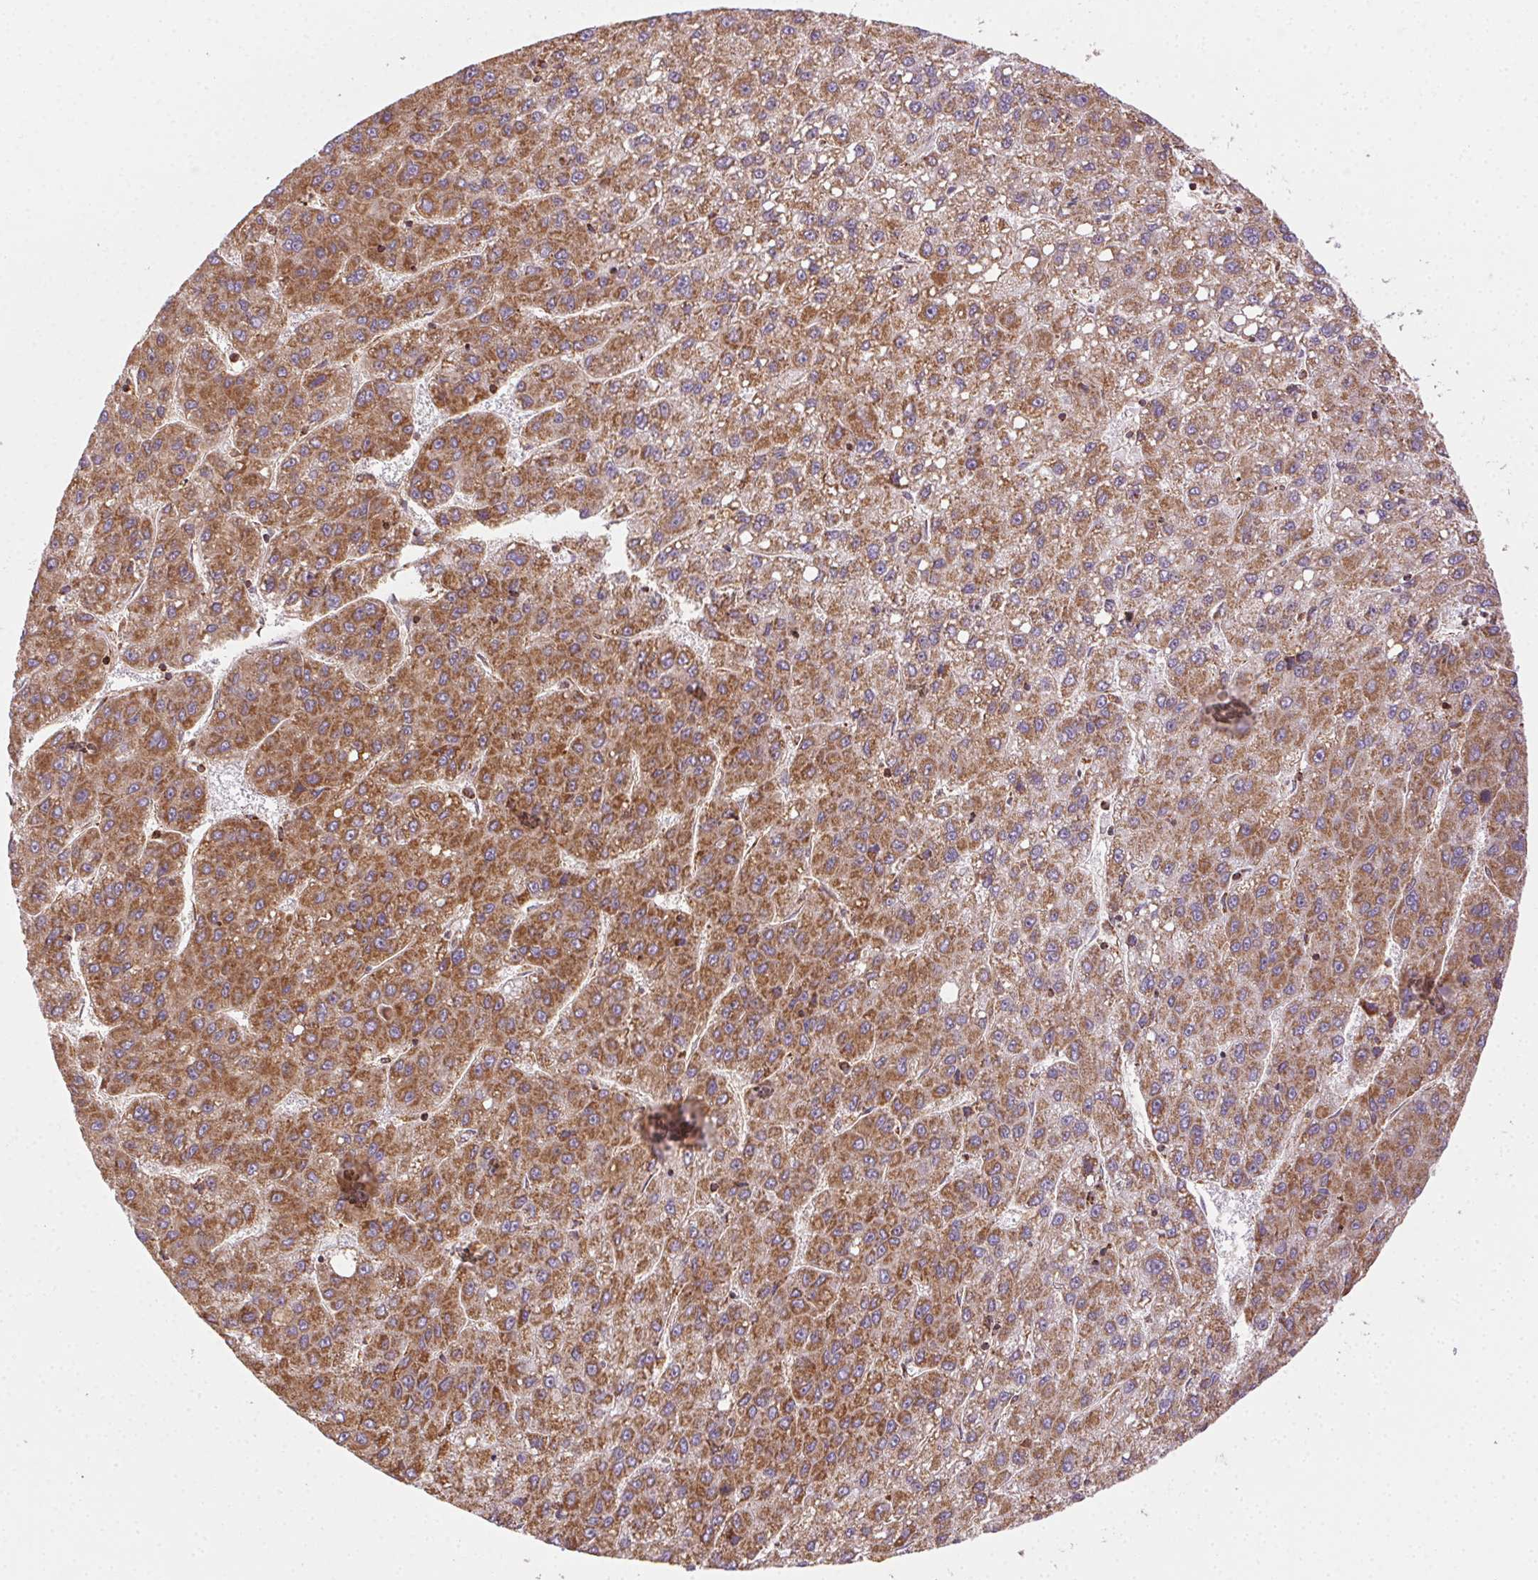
{"staining": {"intensity": "strong", "quantity": ">75%", "location": "cytoplasmic/membranous"}, "tissue": "liver cancer", "cell_type": "Tumor cells", "image_type": "cancer", "snomed": [{"axis": "morphology", "description": "Carcinoma, Hepatocellular, NOS"}, {"axis": "topography", "description": "Liver"}], "caption": "Immunohistochemical staining of human liver hepatocellular carcinoma shows high levels of strong cytoplasmic/membranous expression in about >75% of tumor cells.", "gene": "CLPB", "patient": {"sex": "female", "age": 82}}